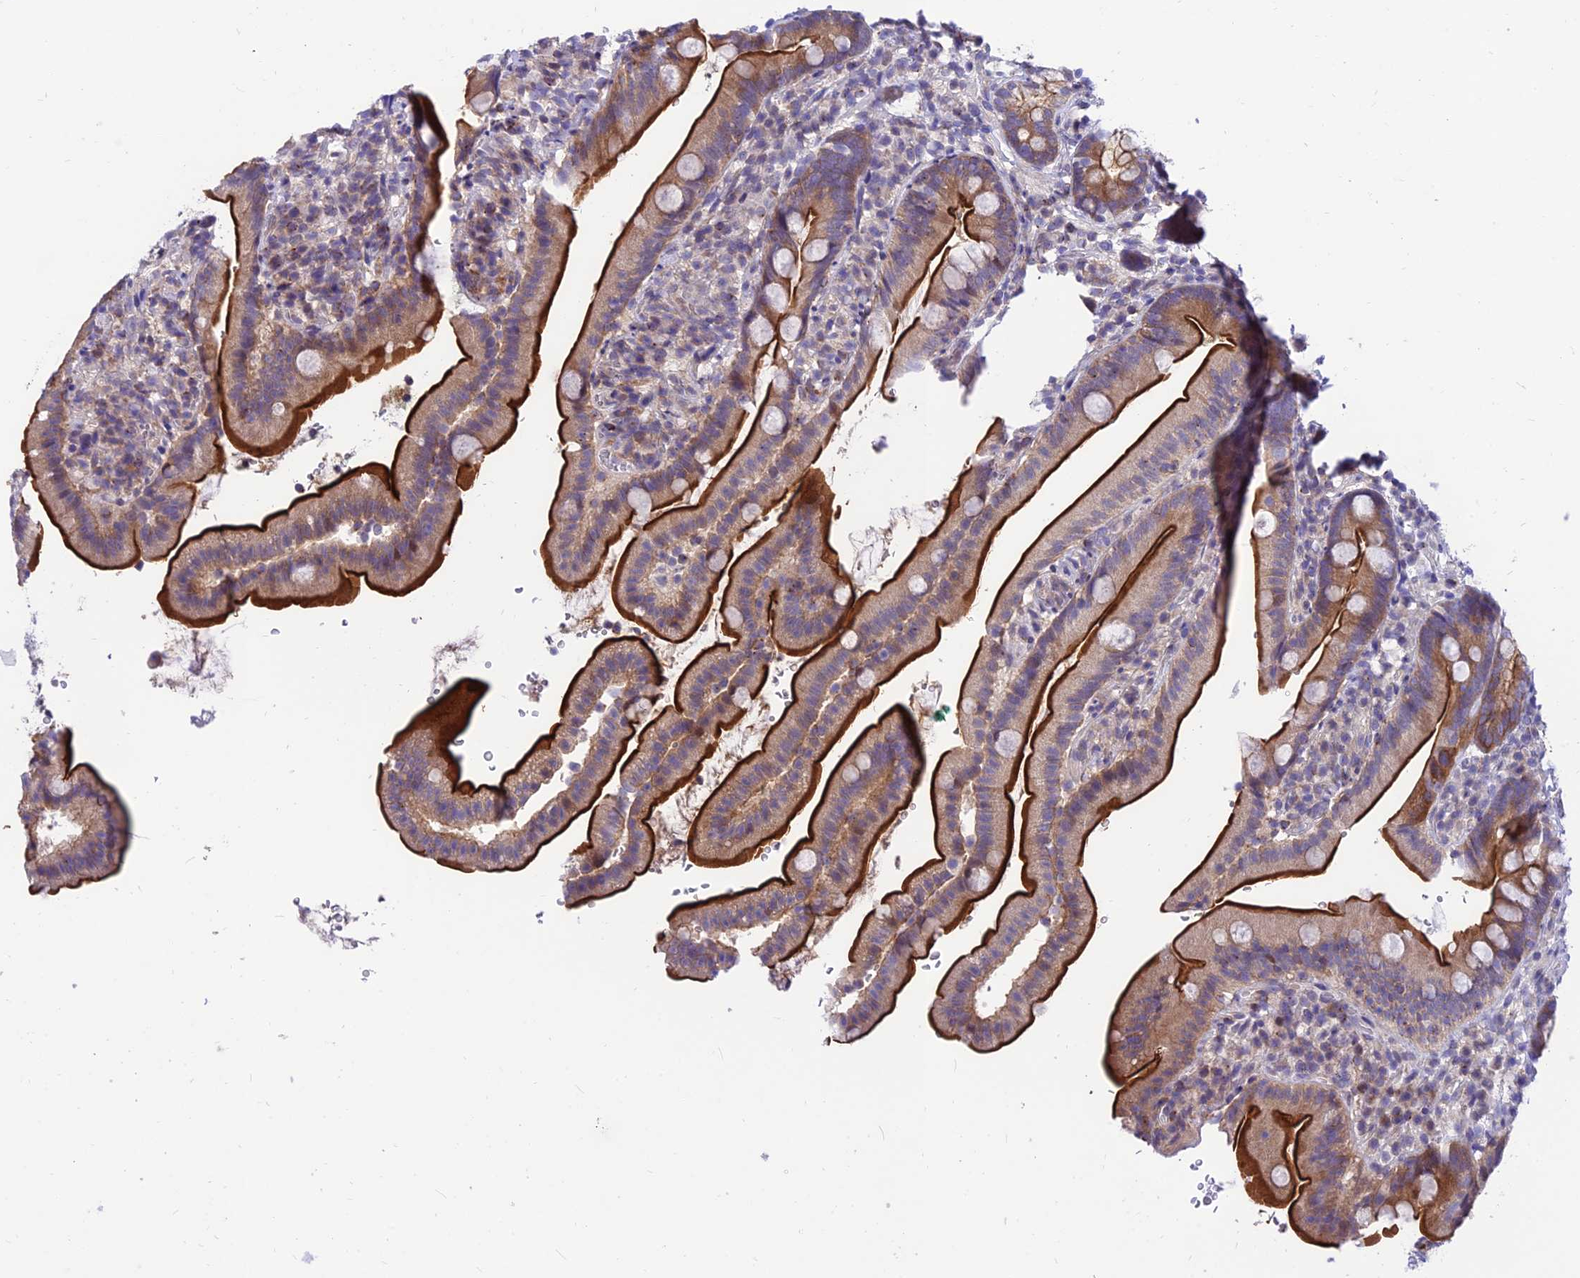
{"staining": {"intensity": "strong", "quantity": ">75%", "location": "cytoplasmic/membranous"}, "tissue": "duodenum", "cell_type": "Glandular cells", "image_type": "normal", "snomed": [{"axis": "morphology", "description": "Normal tissue, NOS"}, {"axis": "topography", "description": "Duodenum"}], "caption": "IHC (DAB) staining of normal duodenum exhibits strong cytoplasmic/membranous protein staining in about >75% of glandular cells.", "gene": "C6orf132", "patient": {"sex": "female", "age": 67}}